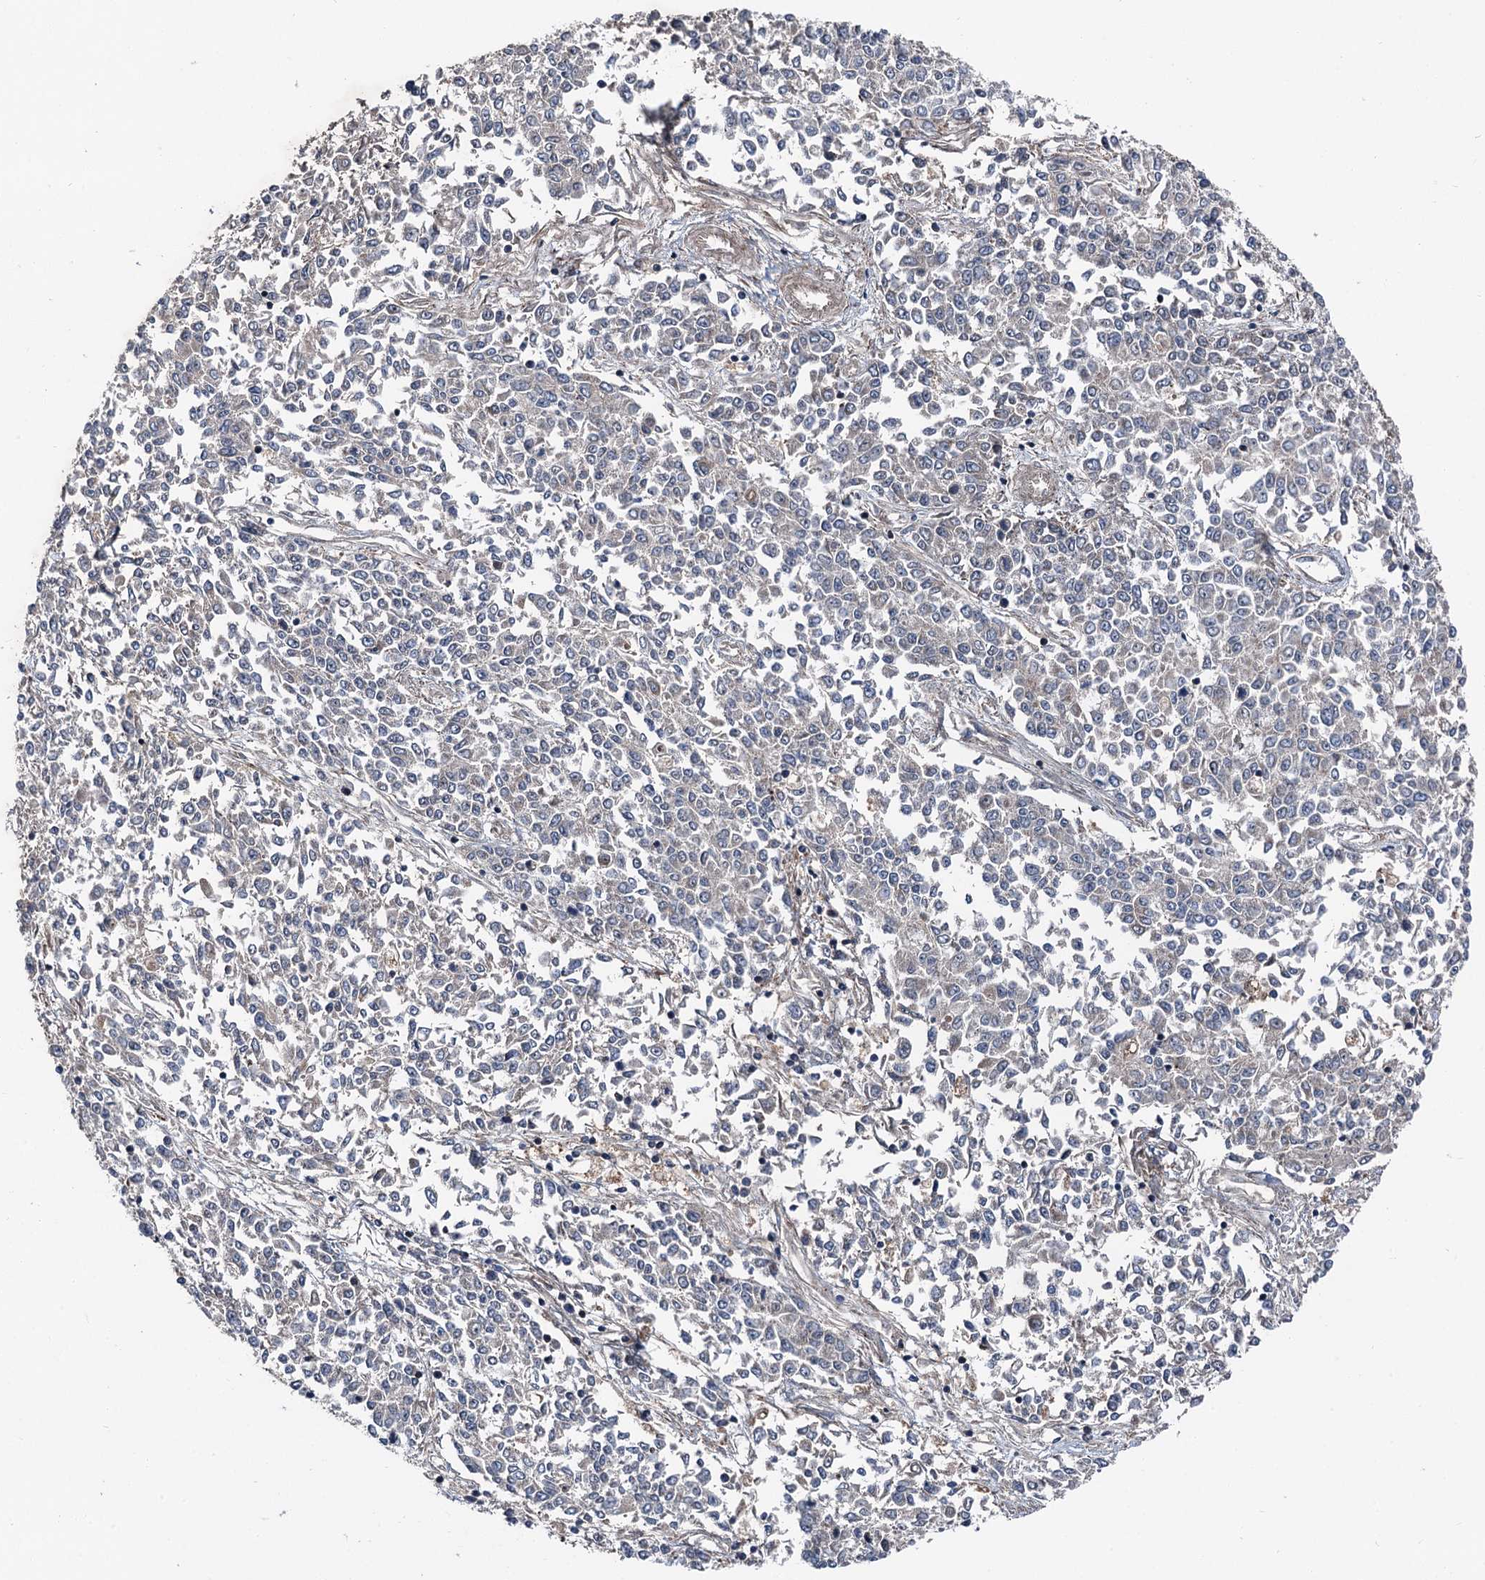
{"staining": {"intensity": "negative", "quantity": "none", "location": "none"}, "tissue": "endometrial cancer", "cell_type": "Tumor cells", "image_type": "cancer", "snomed": [{"axis": "morphology", "description": "Adenocarcinoma, NOS"}, {"axis": "topography", "description": "Endometrium"}], "caption": "A high-resolution image shows immunohistochemistry staining of endometrial cancer, which shows no significant staining in tumor cells.", "gene": "POLR1D", "patient": {"sex": "female", "age": 50}}